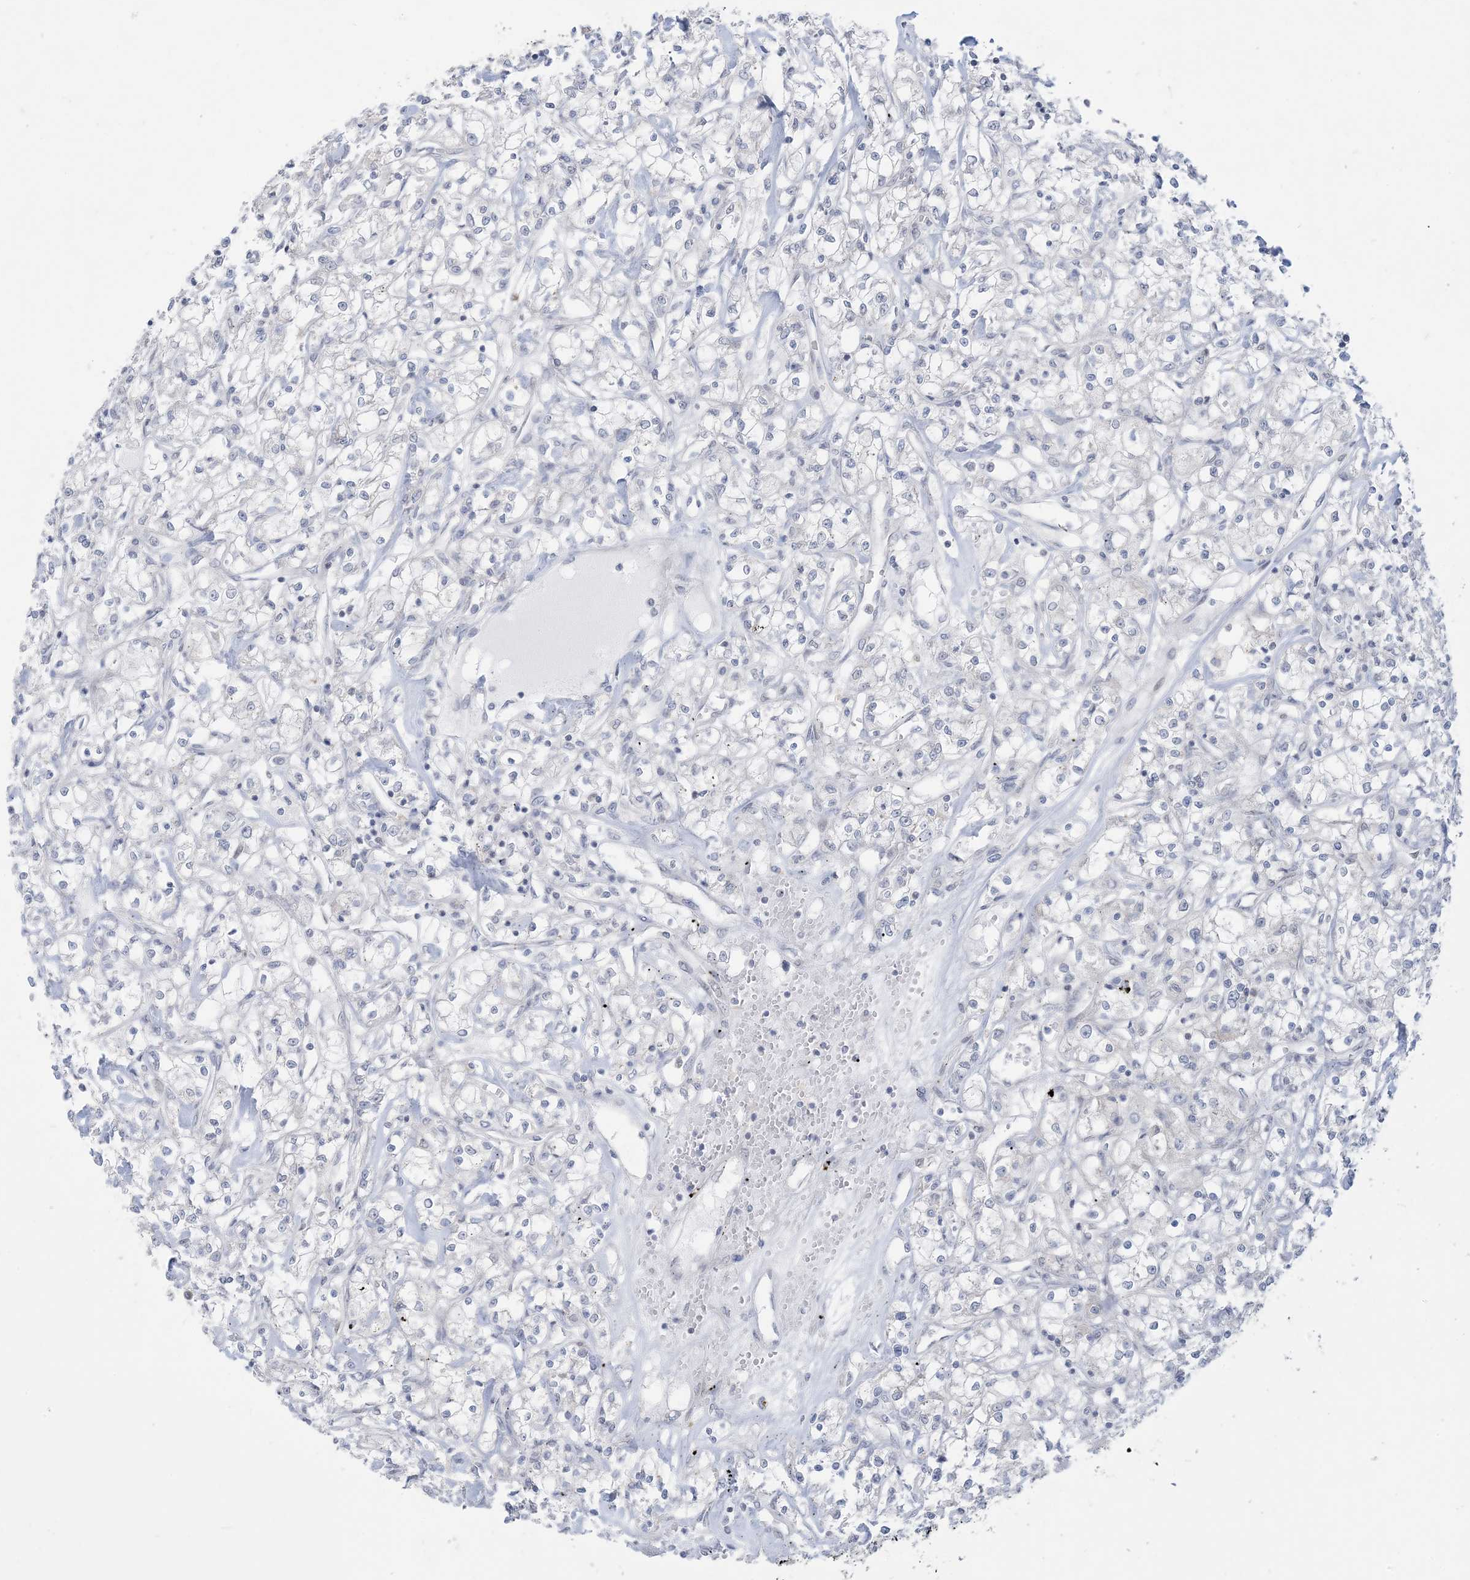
{"staining": {"intensity": "negative", "quantity": "none", "location": "none"}, "tissue": "renal cancer", "cell_type": "Tumor cells", "image_type": "cancer", "snomed": [{"axis": "morphology", "description": "Adenocarcinoma, NOS"}, {"axis": "topography", "description": "Kidney"}], "caption": "High power microscopy photomicrograph of an IHC micrograph of renal cancer (adenocarcinoma), revealing no significant expression in tumor cells. Nuclei are stained in blue.", "gene": "KIF3A", "patient": {"sex": "female", "age": 59}}